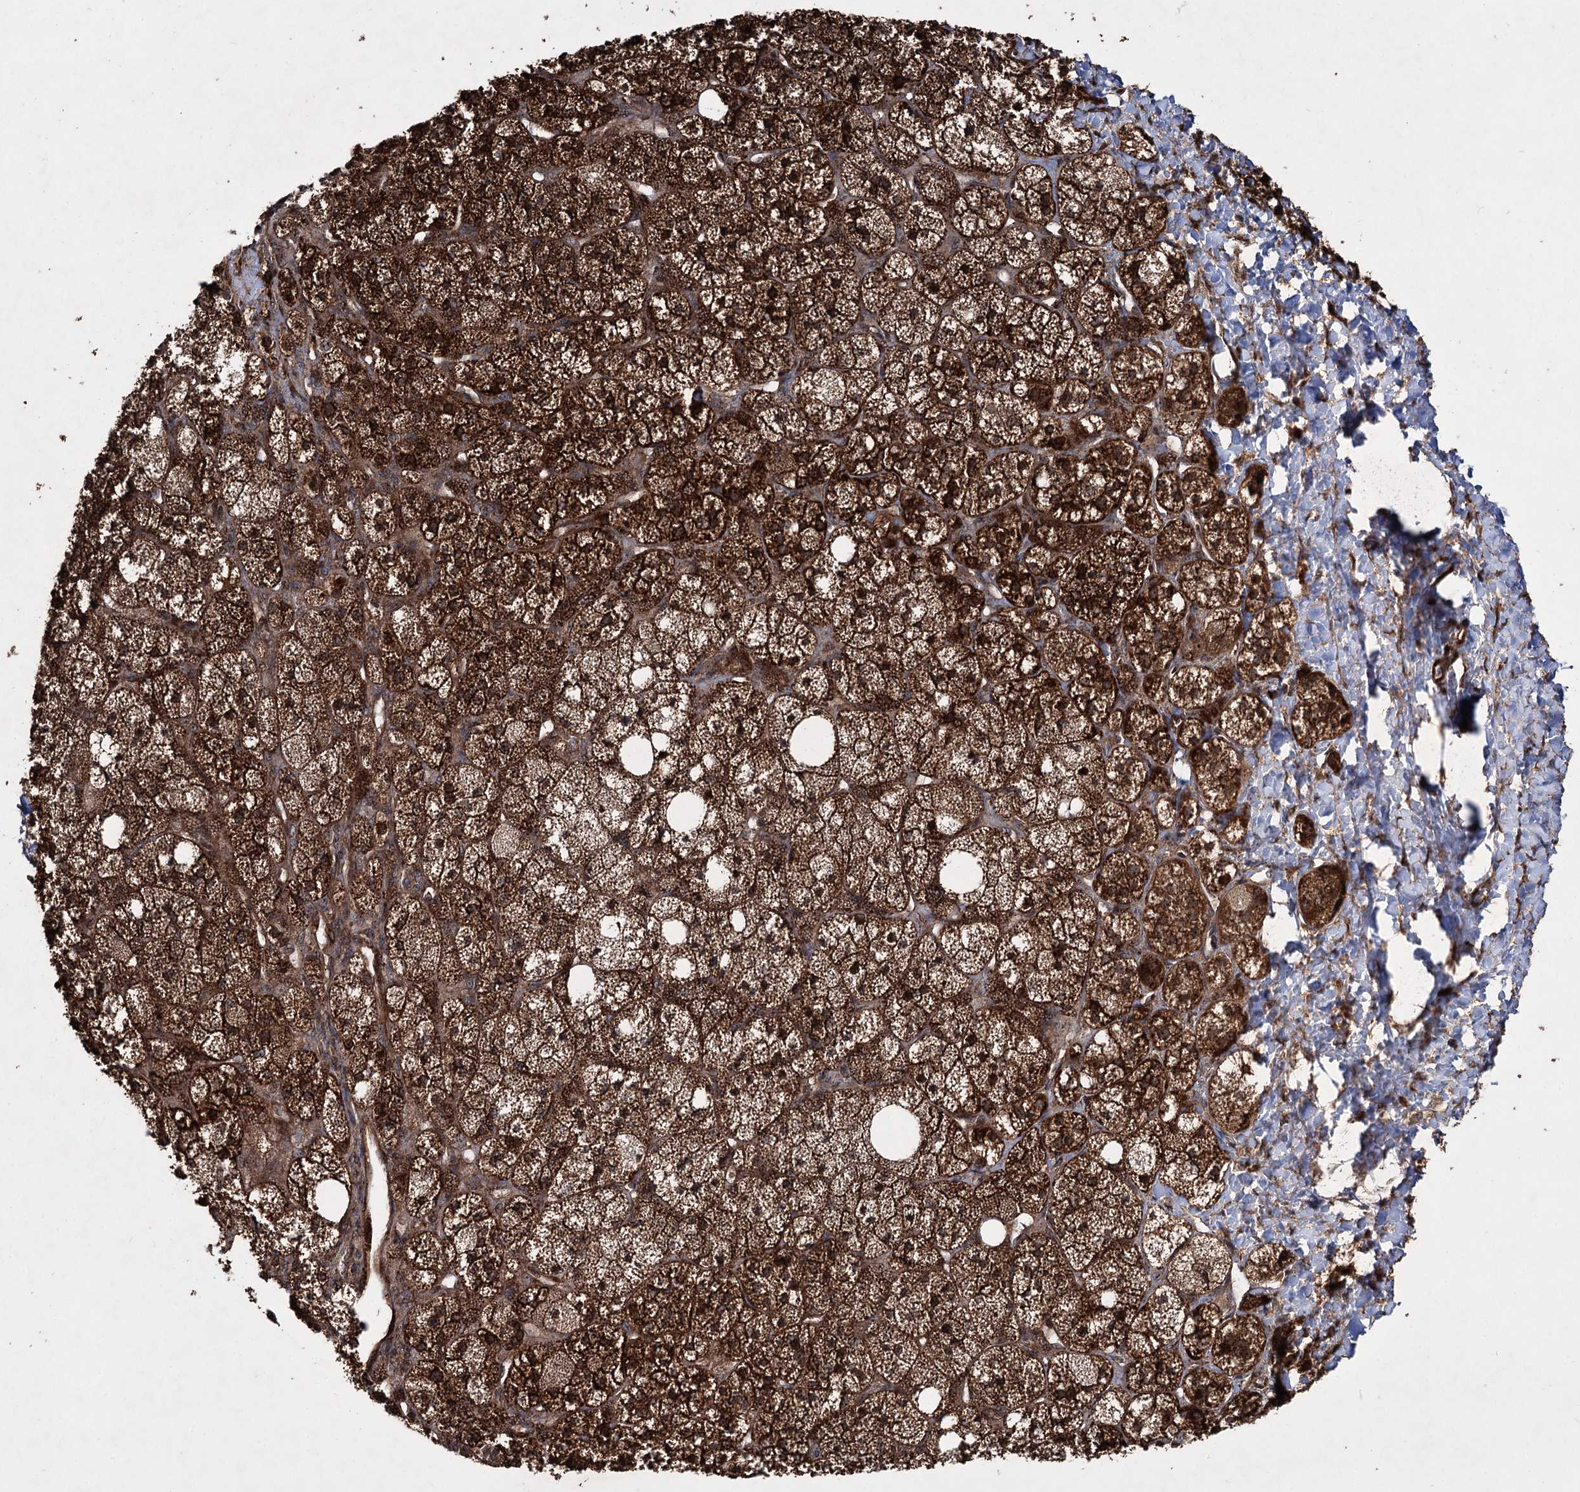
{"staining": {"intensity": "strong", "quantity": ">75%", "location": "cytoplasmic/membranous,nuclear"}, "tissue": "adrenal gland", "cell_type": "Glandular cells", "image_type": "normal", "snomed": [{"axis": "morphology", "description": "Normal tissue, NOS"}, {"axis": "topography", "description": "Adrenal gland"}], "caption": "Human adrenal gland stained for a protein (brown) reveals strong cytoplasmic/membranous,nuclear positive expression in approximately >75% of glandular cells.", "gene": "SERINC5", "patient": {"sex": "male", "age": 61}}